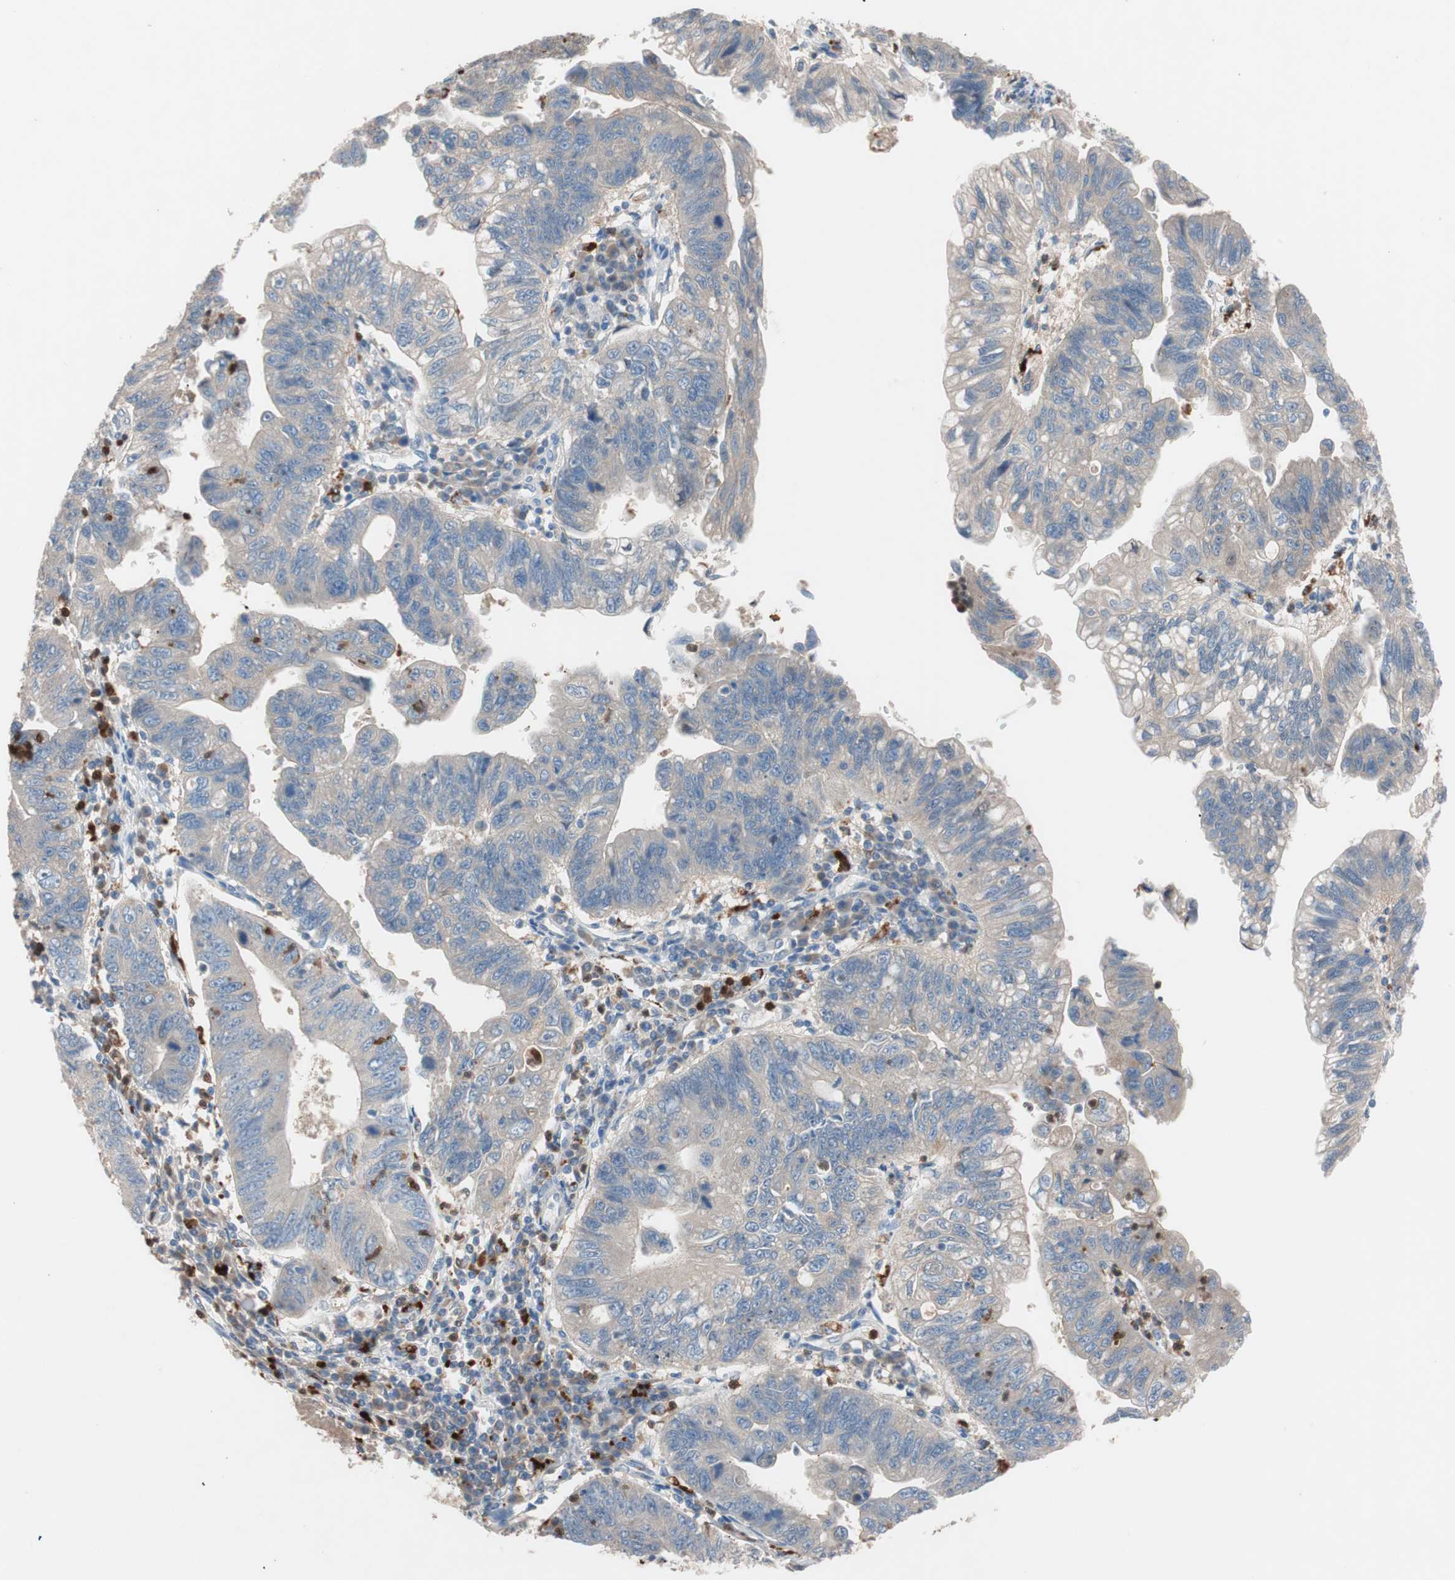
{"staining": {"intensity": "weak", "quantity": ">75%", "location": "cytoplasmic/membranous"}, "tissue": "stomach cancer", "cell_type": "Tumor cells", "image_type": "cancer", "snomed": [{"axis": "morphology", "description": "Adenocarcinoma, NOS"}, {"axis": "topography", "description": "Stomach"}], "caption": "Immunohistochemistry of human stomach cancer reveals low levels of weak cytoplasmic/membranous positivity in about >75% of tumor cells.", "gene": "CLEC4D", "patient": {"sex": "male", "age": 59}}